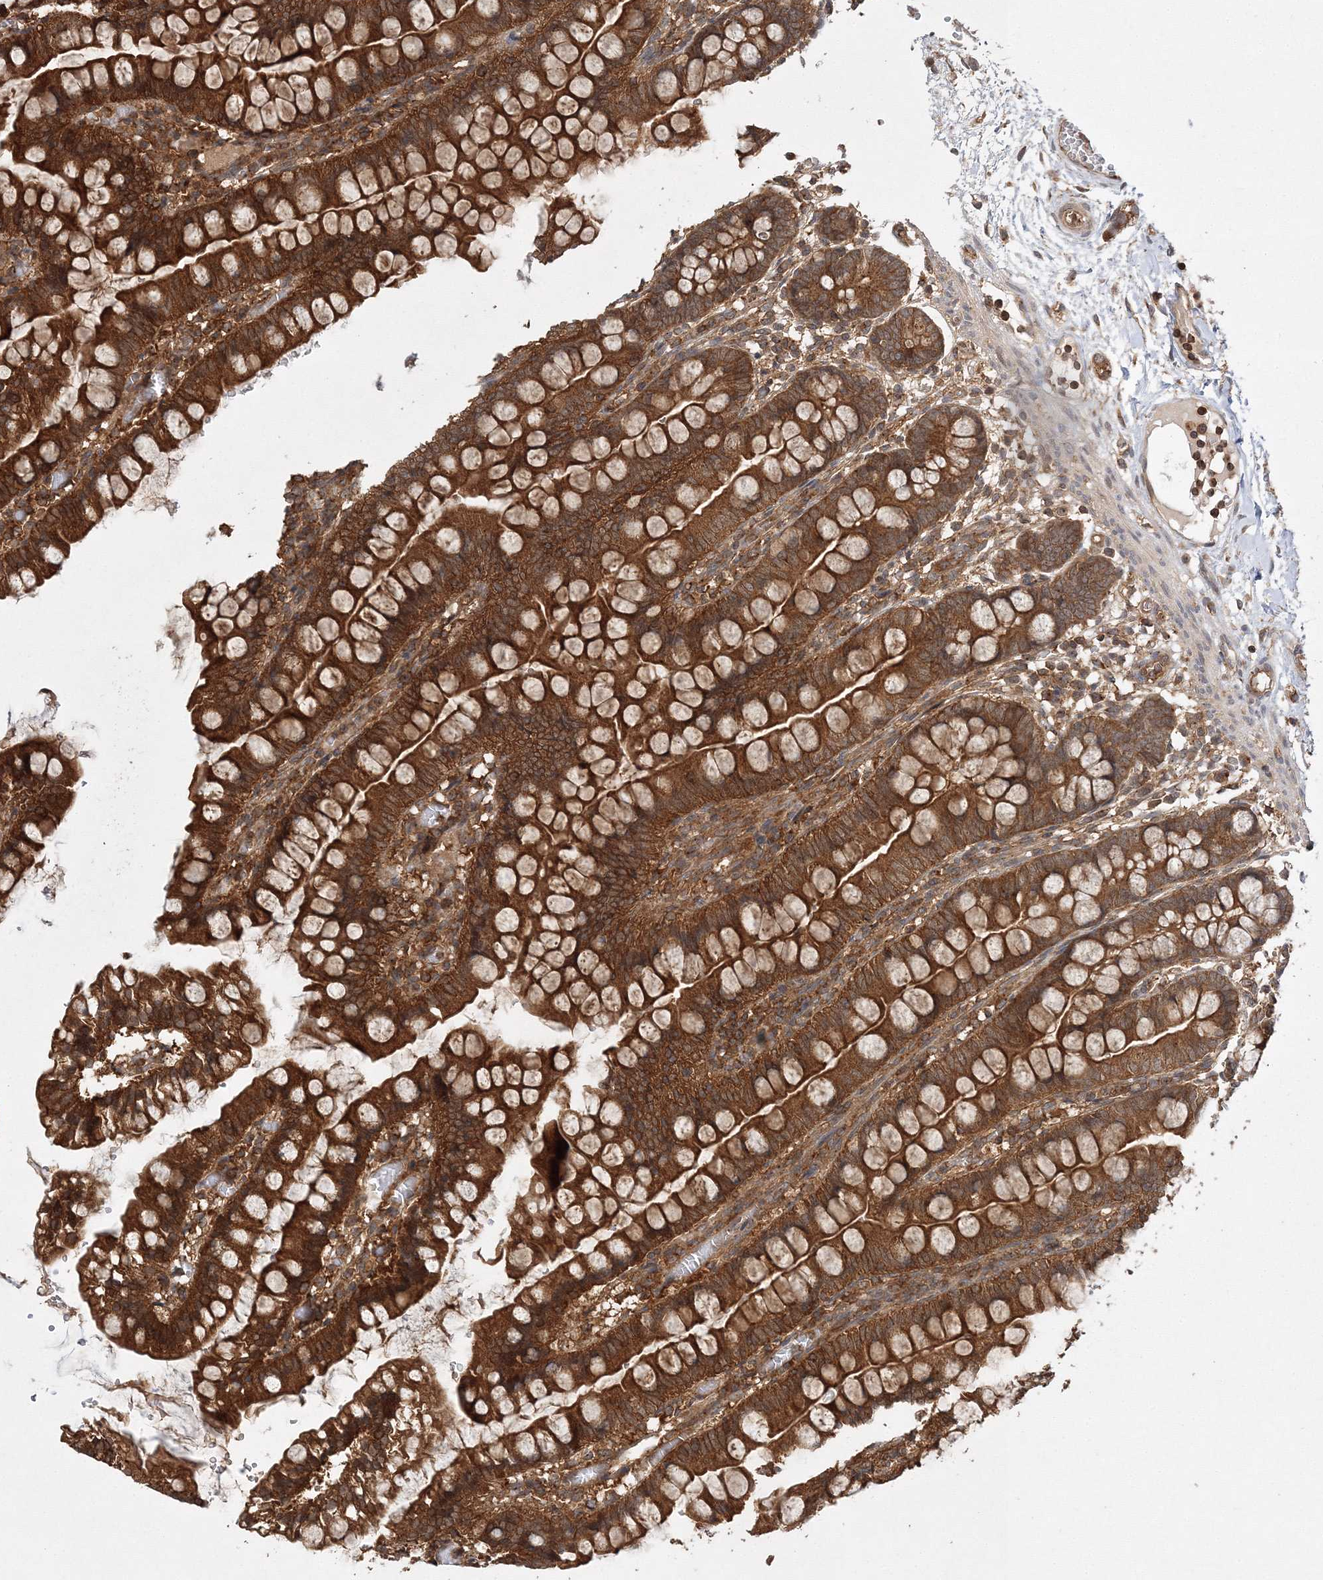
{"staining": {"intensity": "strong", "quantity": ">75%", "location": "cytoplasmic/membranous"}, "tissue": "small intestine", "cell_type": "Glandular cells", "image_type": "normal", "snomed": [{"axis": "morphology", "description": "Normal tissue, NOS"}, {"axis": "morphology", "description": "Developmental malformation"}, {"axis": "topography", "description": "Small intestine"}], "caption": "Normal small intestine reveals strong cytoplasmic/membranous expression in about >75% of glandular cells, visualized by immunohistochemistry. (Stains: DAB (3,3'-diaminobenzidine) in brown, nuclei in blue, Microscopy: brightfield microscopy at high magnification).", "gene": "WDR37", "patient": {"sex": "male"}}